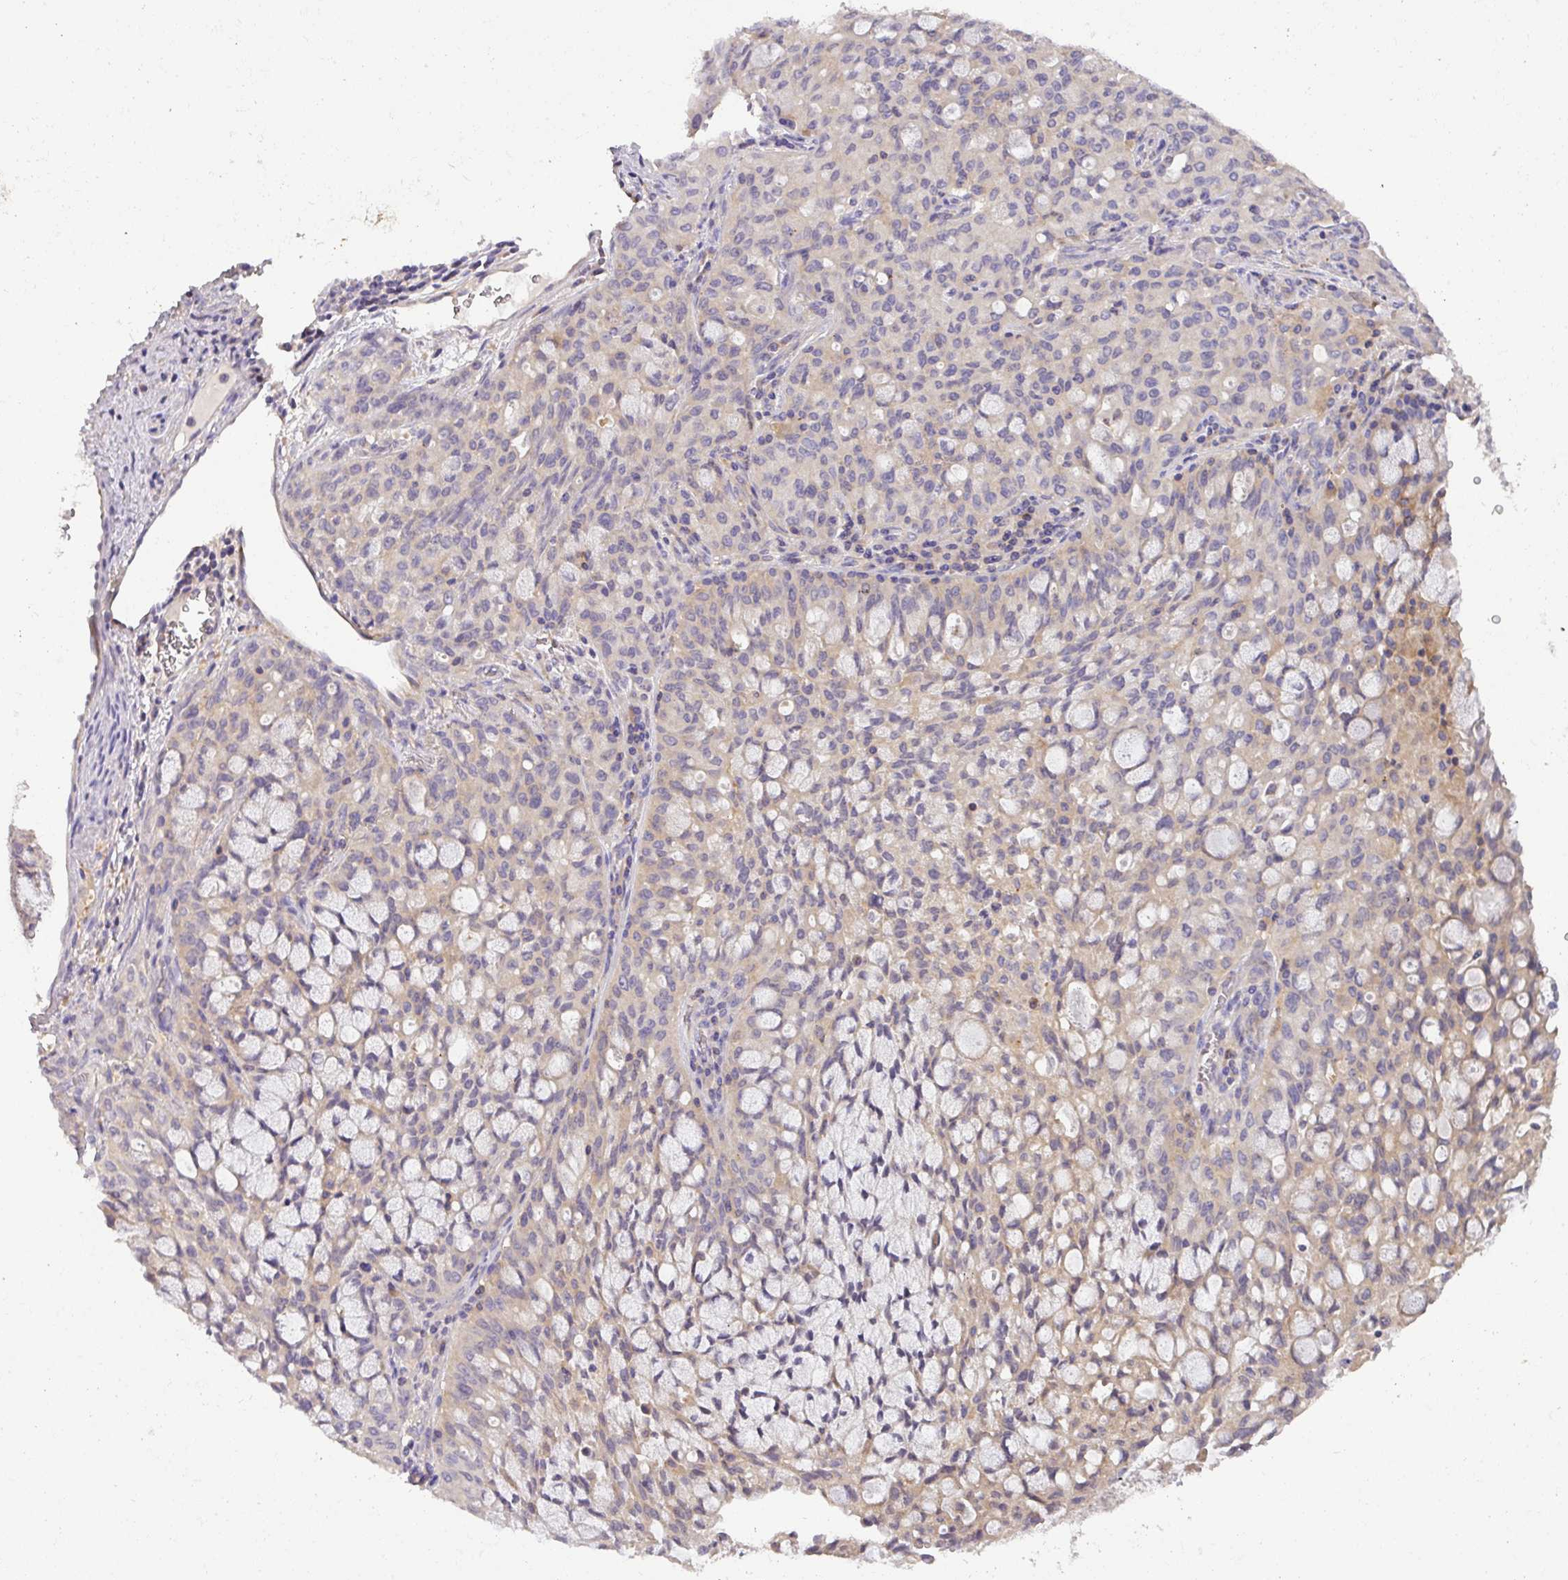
{"staining": {"intensity": "weak", "quantity": "<25%", "location": "cytoplasmic/membranous"}, "tissue": "lung cancer", "cell_type": "Tumor cells", "image_type": "cancer", "snomed": [{"axis": "morphology", "description": "Adenocarcinoma, NOS"}, {"axis": "topography", "description": "Lung"}], "caption": "High power microscopy image of an immunohistochemistry photomicrograph of lung cancer, revealing no significant positivity in tumor cells.", "gene": "HOXC13", "patient": {"sex": "female", "age": 44}}